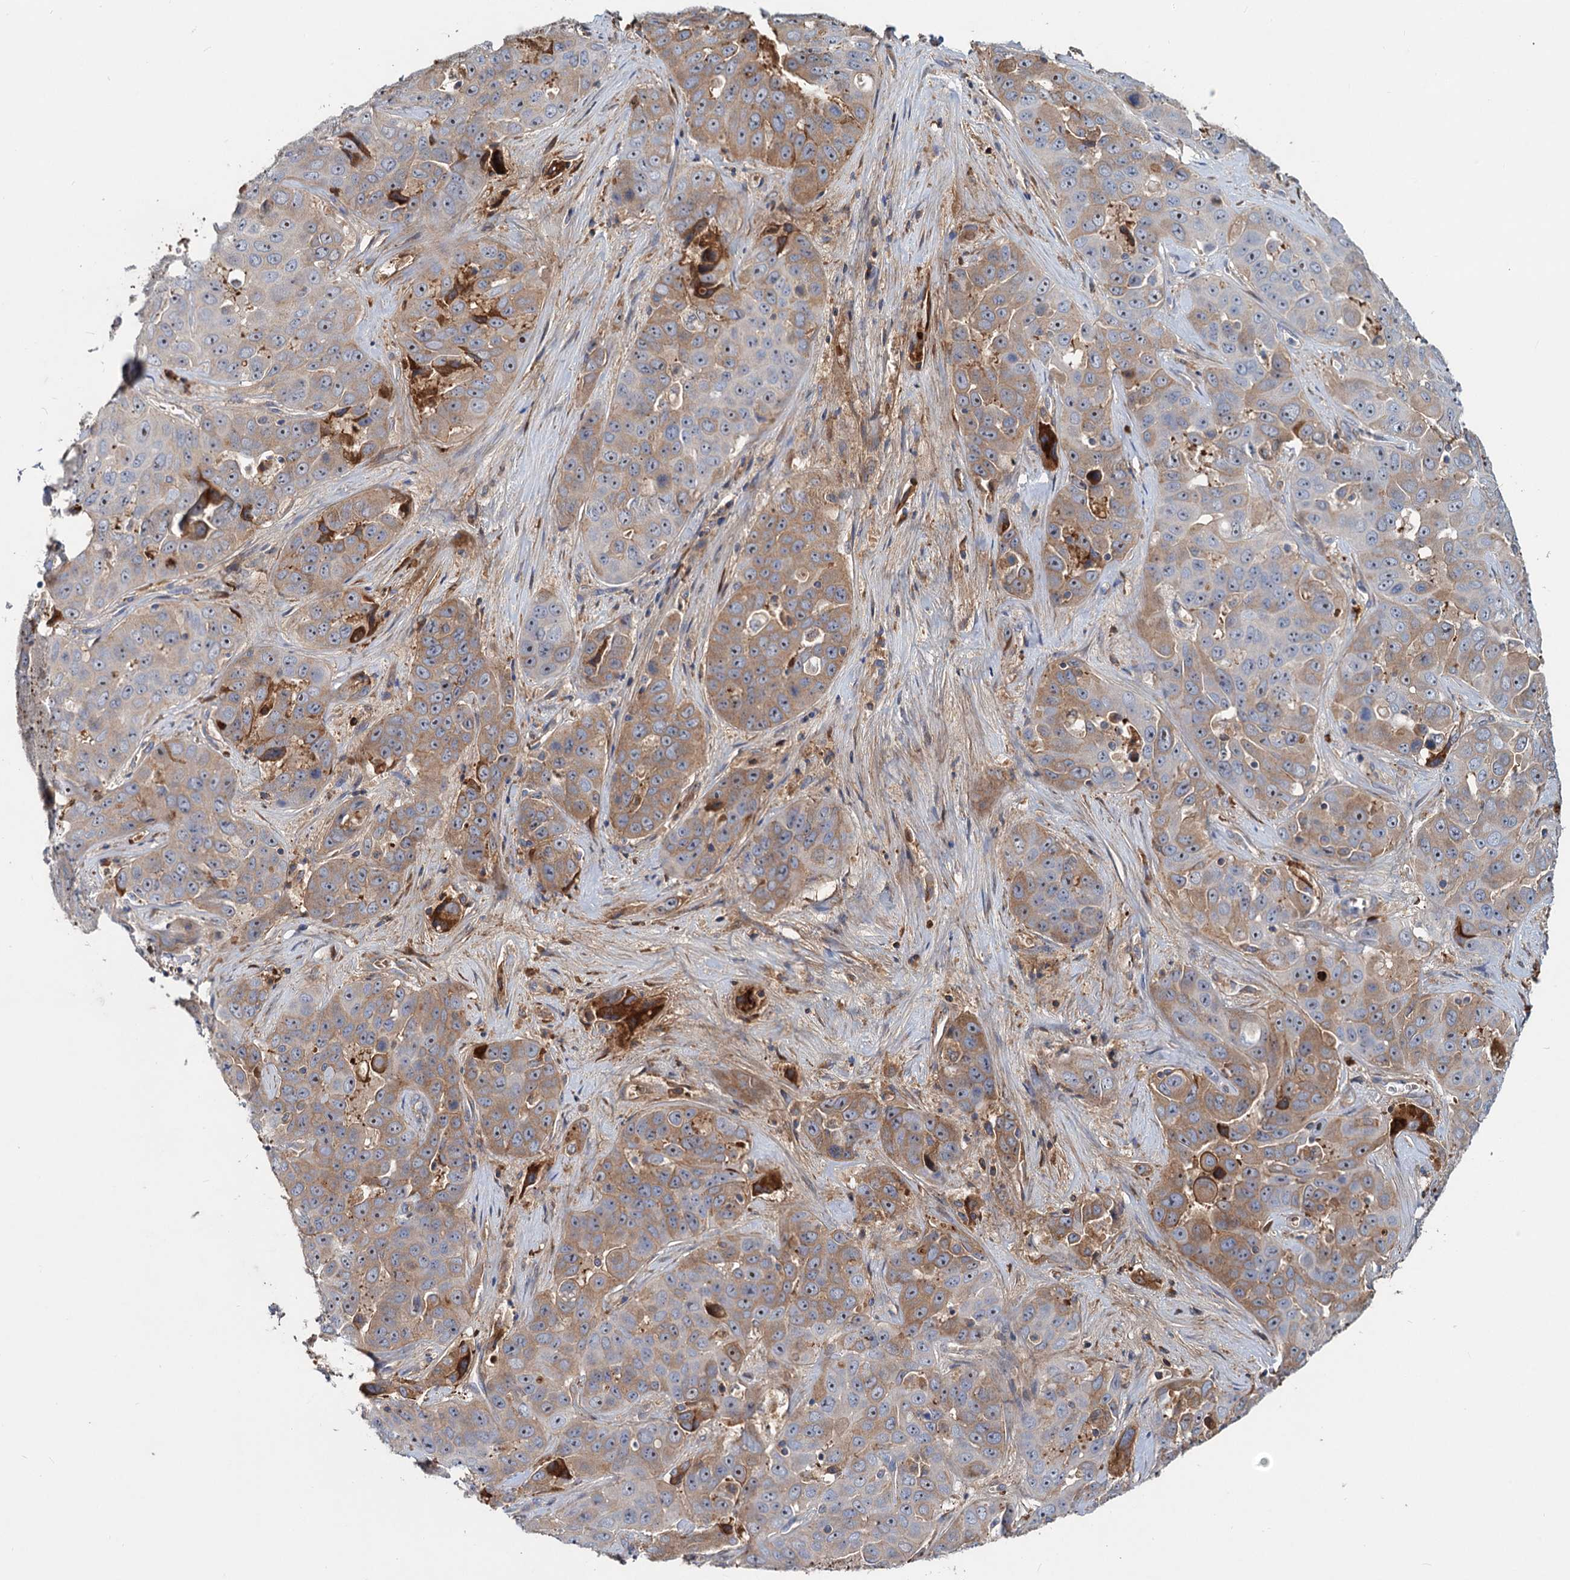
{"staining": {"intensity": "moderate", "quantity": "25%-75%", "location": "cytoplasmic/membranous"}, "tissue": "liver cancer", "cell_type": "Tumor cells", "image_type": "cancer", "snomed": [{"axis": "morphology", "description": "Cholangiocarcinoma"}, {"axis": "topography", "description": "Liver"}], "caption": "The image demonstrates immunohistochemical staining of liver cancer (cholangiocarcinoma). There is moderate cytoplasmic/membranous staining is identified in about 25%-75% of tumor cells.", "gene": "CHRD", "patient": {"sex": "female", "age": 52}}